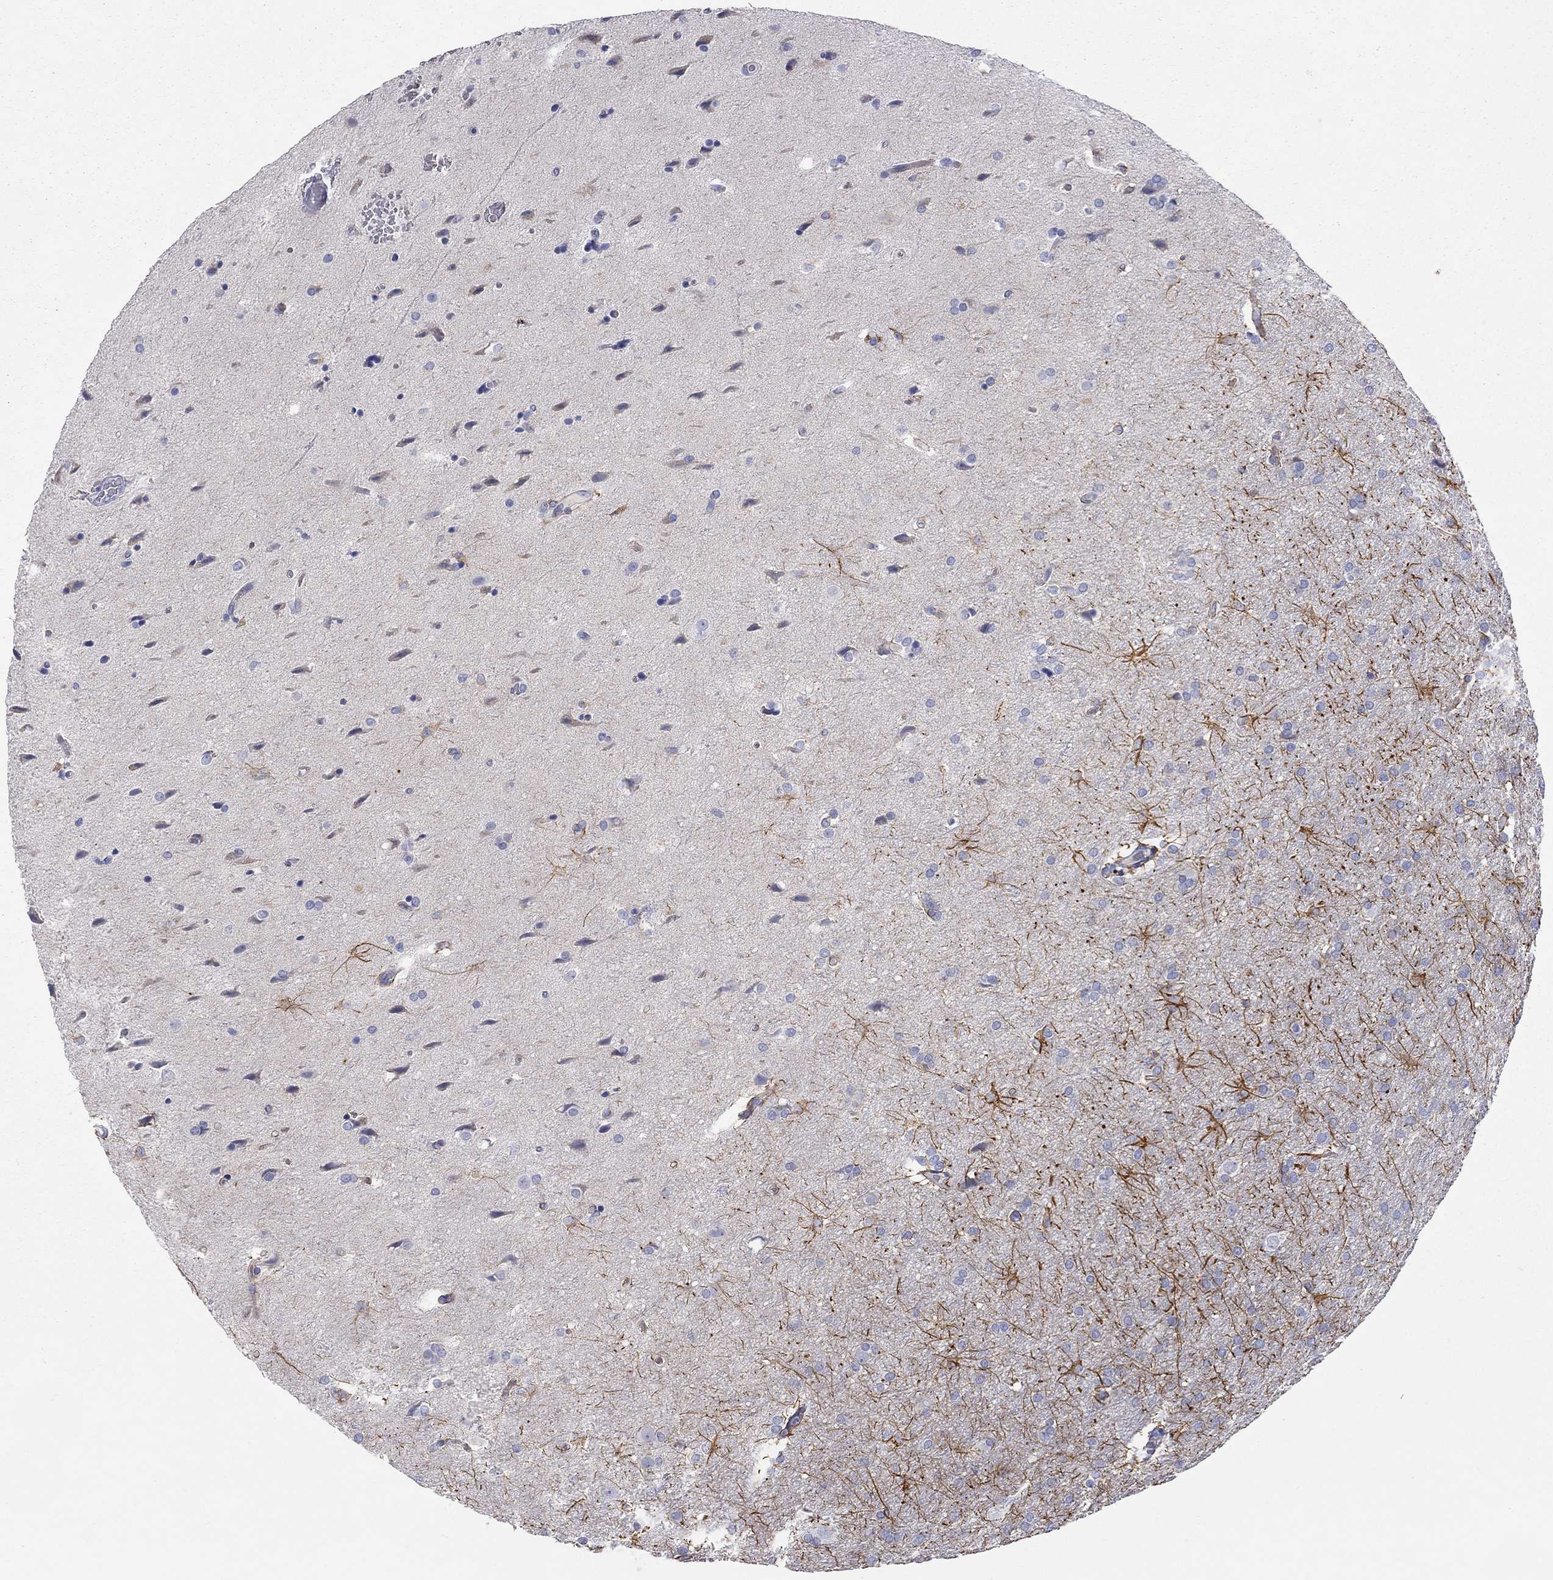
{"staining": {"intensity": "negative", "quantity": "none", "location": "none"}, "tissue": "glioma", "cell_type": "Tumor cells", "image_type": "cancer", "snomed": [{"axis": "morphology", "description": "Glioma, malignant, Low grade"}, {"axis": "topography", "description": "Brain"}], "caption": "Tumor cells are negative for protein expression in human malignant glioma (low-grade).", "gene": "PCDHGC5", "patient": {"sex": "female", "age": 32}}